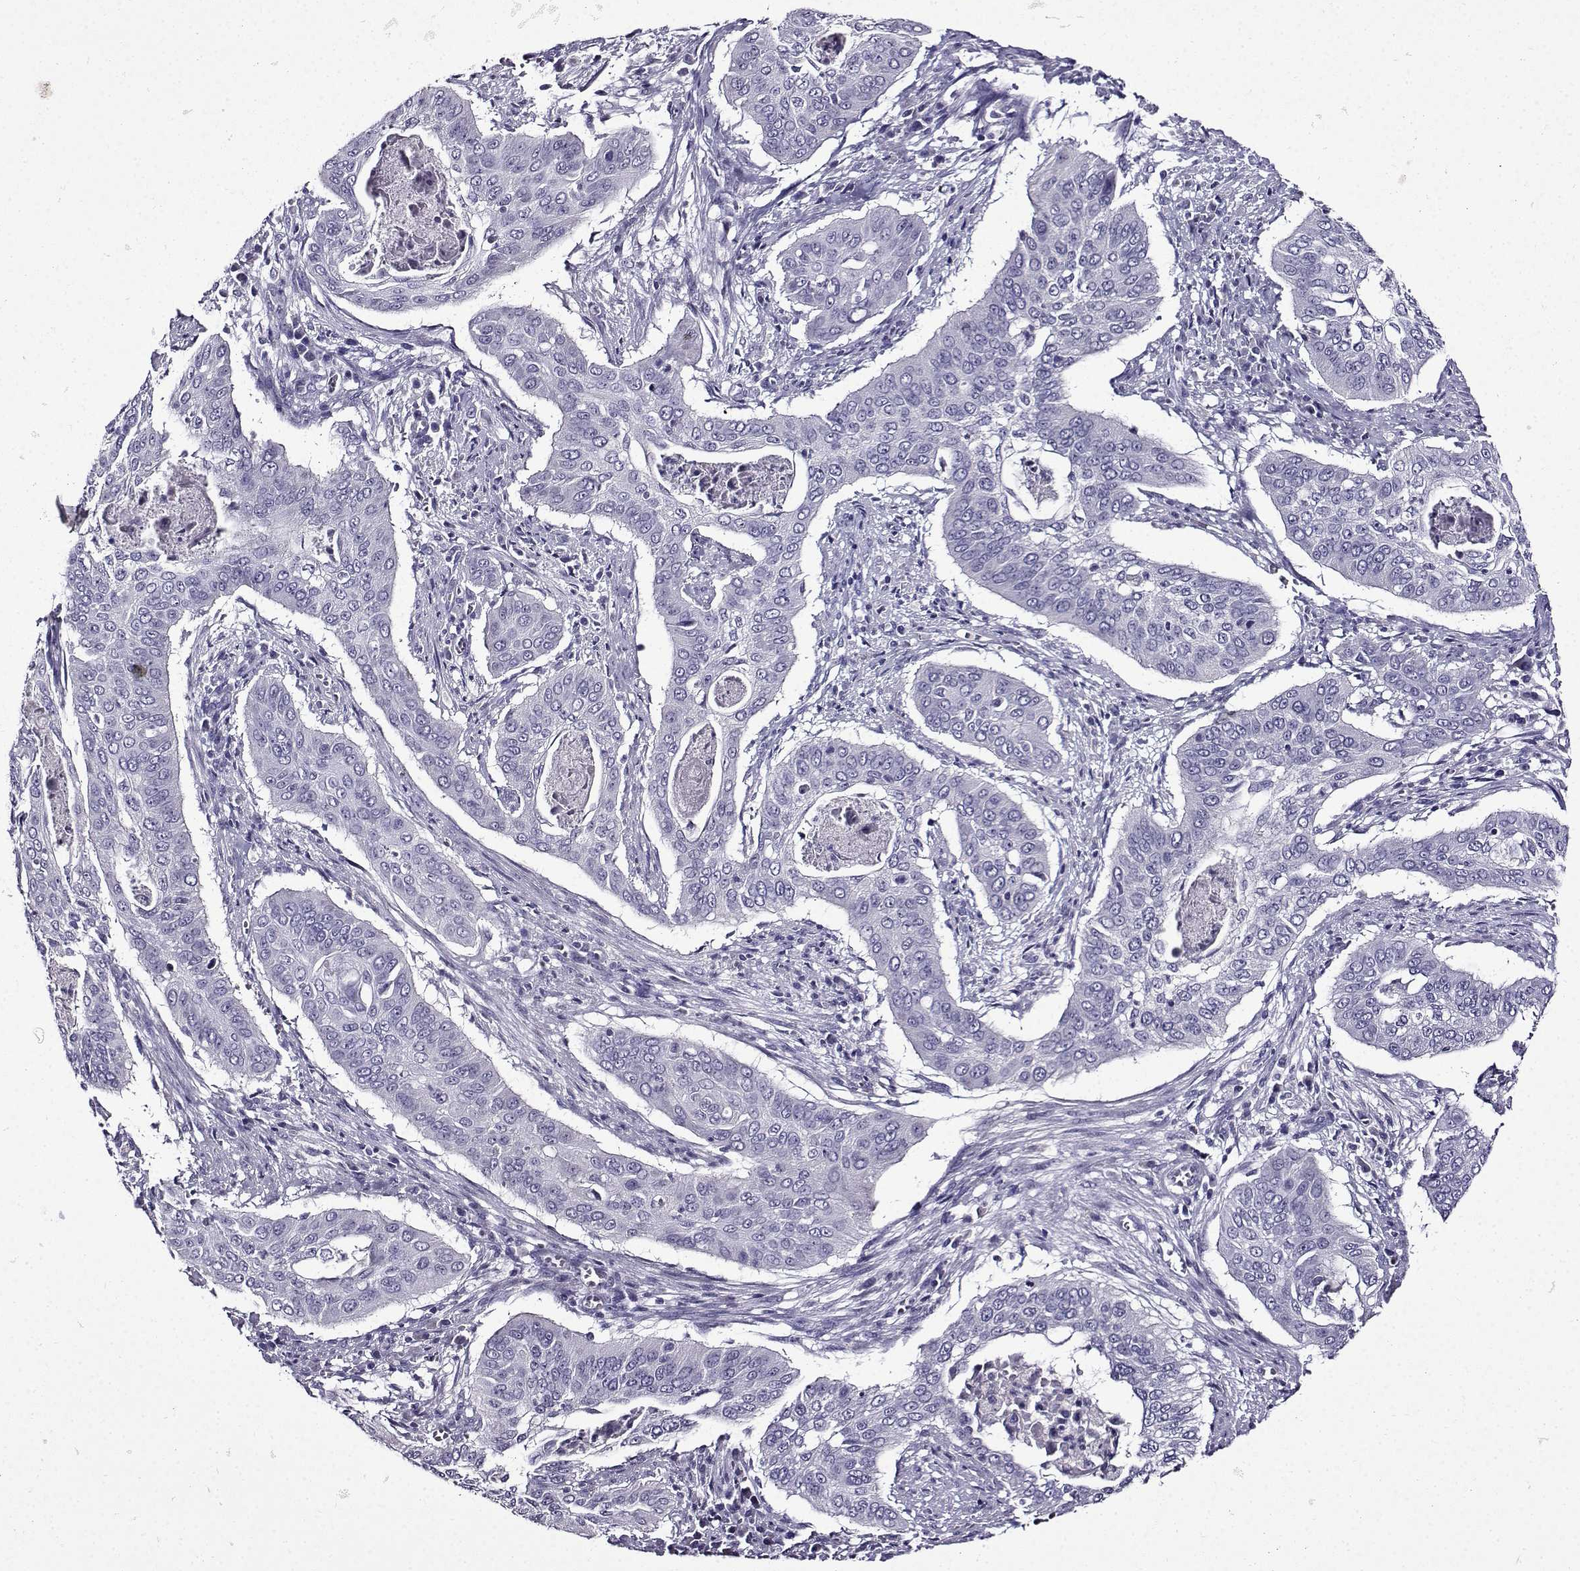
{"staining": {"intensity": "negative", "quantity": "none", "location": "none"}, "tissue": "cervical cancer", "cell_type": "Tumor cells", "image_type": "cancer", "snomed": [{"axis": "morphology", "description": "Squamous cell carcinoma, NOS"}, {"axis": "topography", "description": "Cervix"}], "caption": "Tumor cells are negative for brown protein staining in cervical squamous cell carcinoma.", "gene": "TMEM266", "patient": {"sex": "female", "age": 39}}